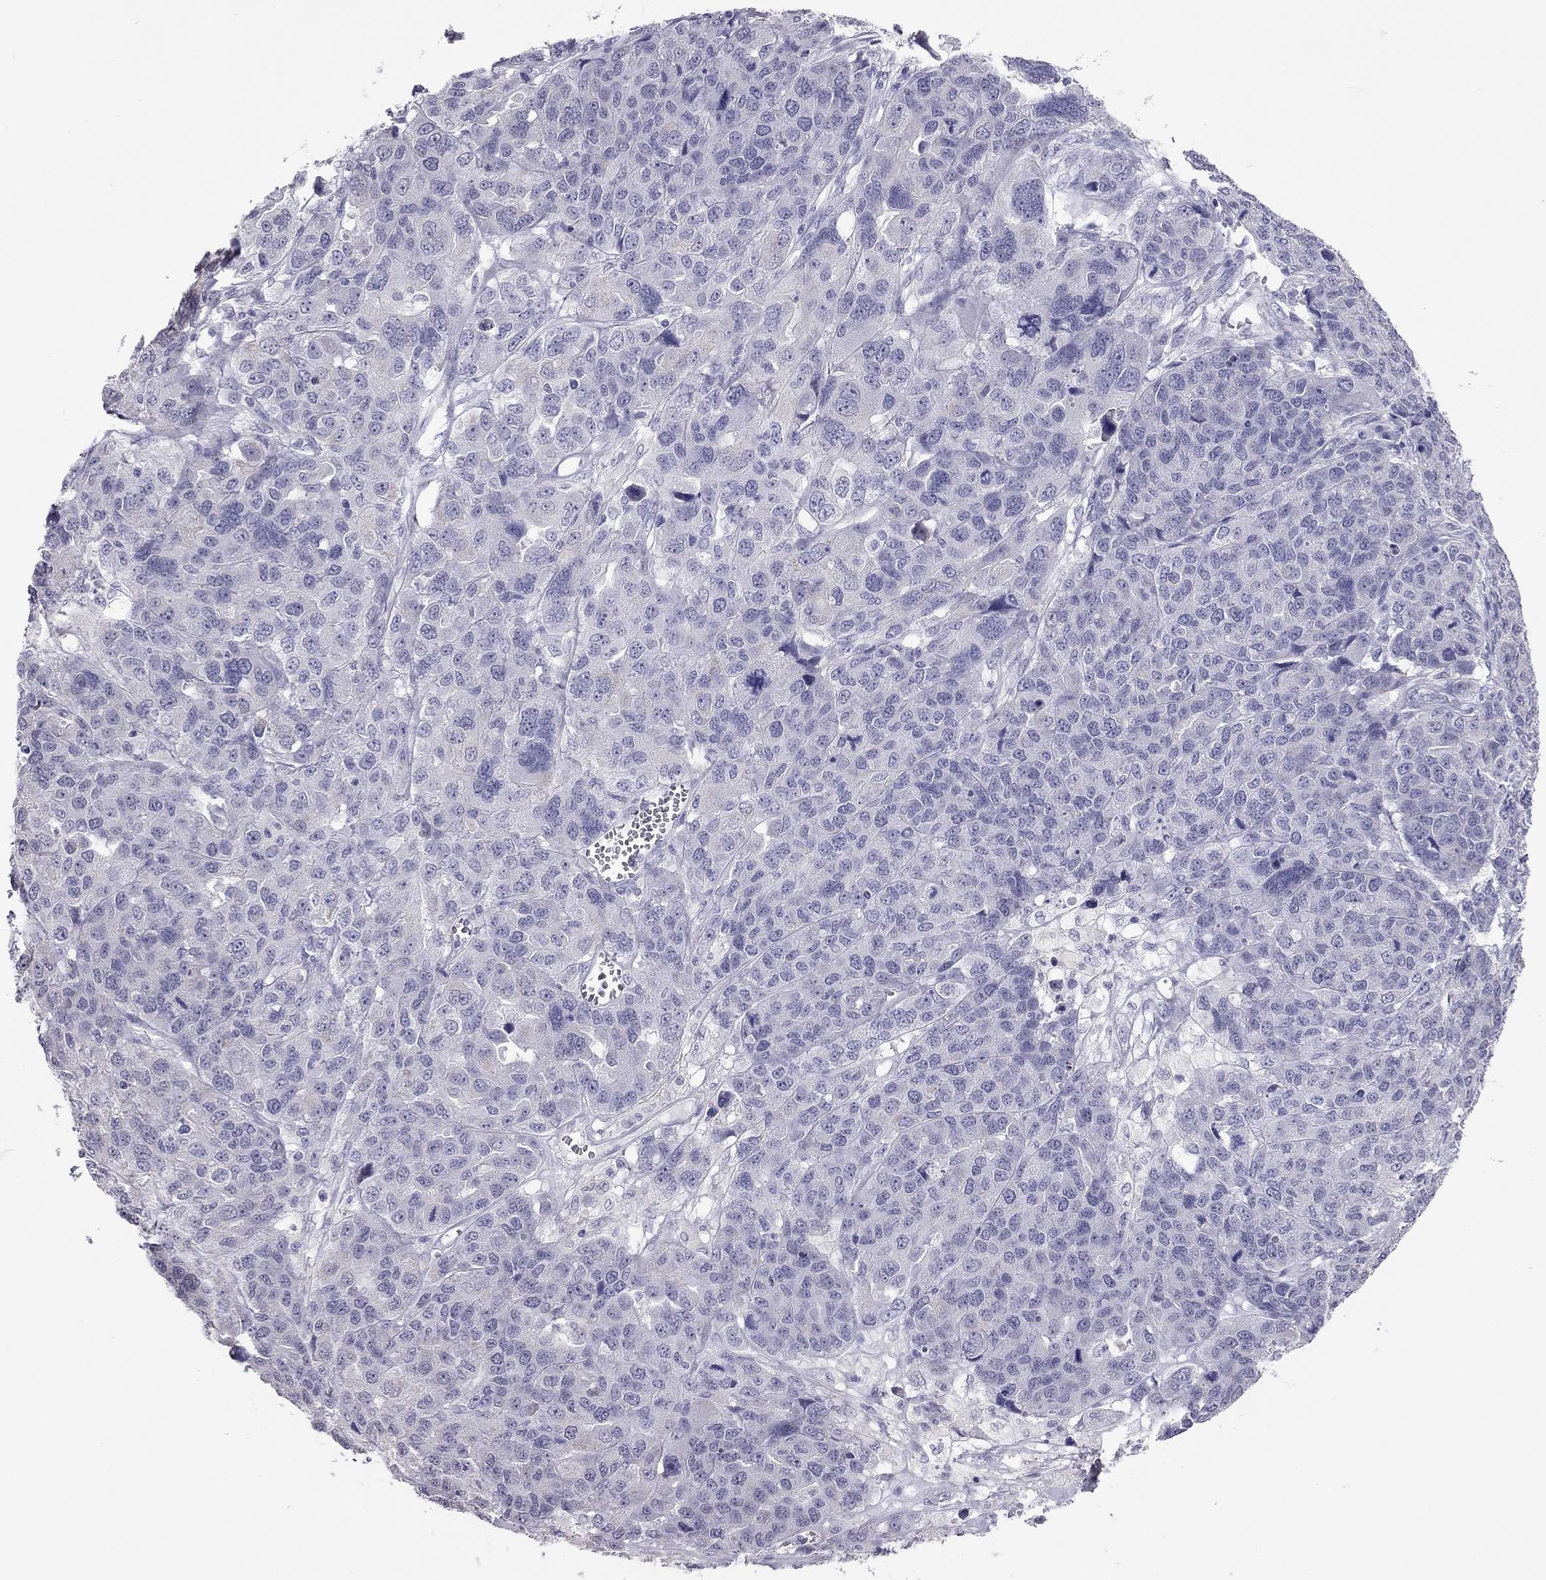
{"staining": {"intensity": "negative", "quantity": "none", "location": "none"}, "tissue": "ovarian cancer", "cell_type": "Tumor cells", "image_type": "cancer", "snomed": [{"axis": "morphology", "description": "Cystadenocarcinoma, serous, NOS"}, {"axis": "topography", "description": "Ovary"}], "caption": "Serous cystadenocarcinoma (ovarian) was stained to show a protein in brown. There is no significant positivity in tumor cells.", "gene": "PPP1R3A", "patient": {"sex": "female", "age": 87}}